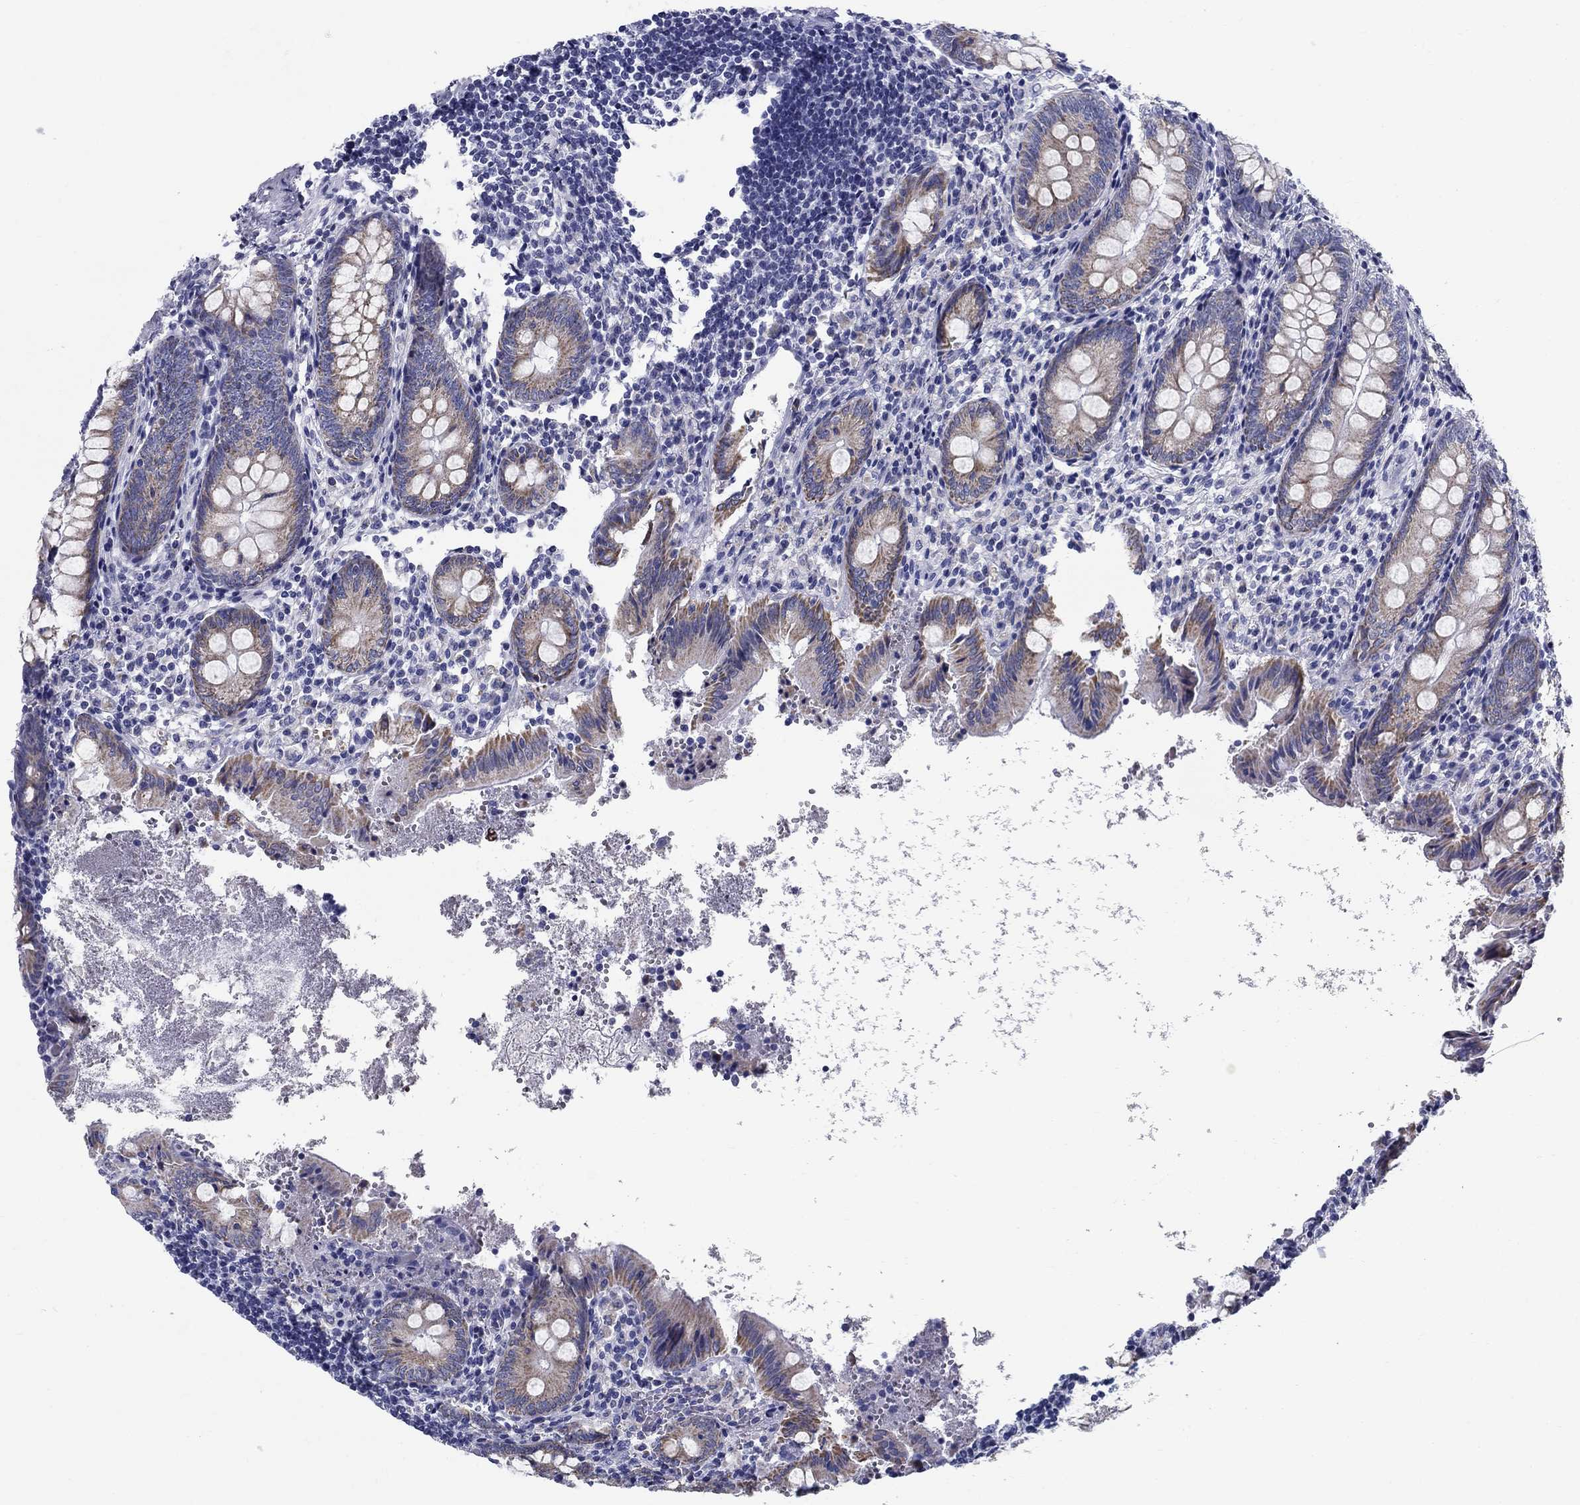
{"staining": {"intensity": "weak", "quantity": "<25%", "location": "cytoplasmic/membranous"}, "tissue": "appendix", "cell_type": "Glandular cells", "image_type": "normal", "snomed": [{"axis": "morphology", "description": "Normal tissue, NOS"}, {"axis": "topography", "description": "Appendix"}], "caption": "High magnification brightfield microscopy of unremarkable appendix stained with DAB (3,3'-diaminobenzidine) (brown) and counterstained with hematoxylin (blue): glandular cells show no significant expression. (Stains: DAB immunohistochemistry (IHC) with hematoxylin counter stain, Microscopy: brightfield microscopy at high magnification).", "gene": "UPB1", "patient": {"sex": "female", "age": 23}}